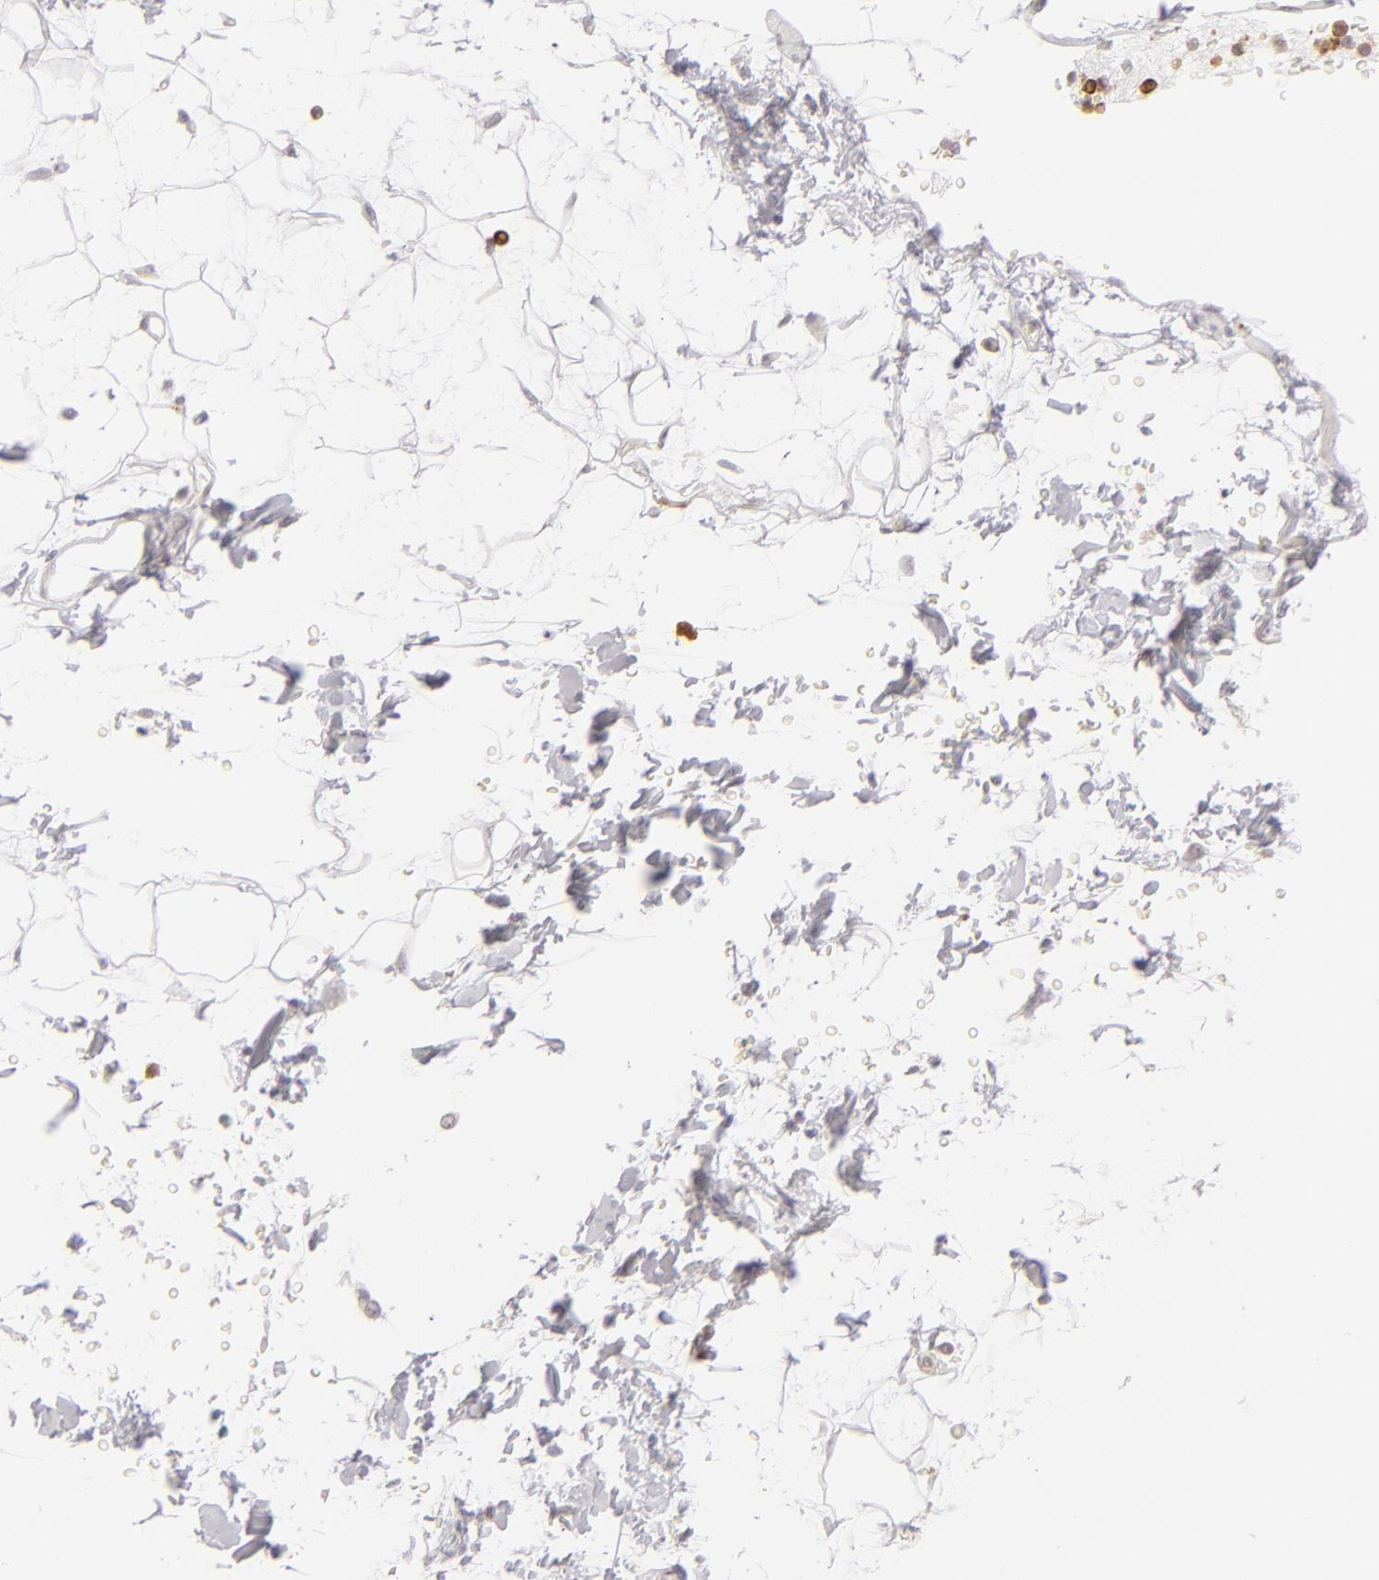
{"staining": {"intensity": "negative", "quantity": "none", "location": "none"}, "tissue": "adipose tissue", "cell_type": "Adipocytes", "image_type": "normal", "snomed": [{"axis": "morphology", "description": "Normal tissue, NOS"}, {"axis": "topography", "description": "Soft tissue"}], "caption": "DAB immunohistochemical staining of normal human adipose tissue exhibits no significant staining in adipocytes. (DAB IHC visualized using brightfield microscopy, high magnification).", "gene": "APOBEC3G", "patient": {"sex": "male", "age": 72}}